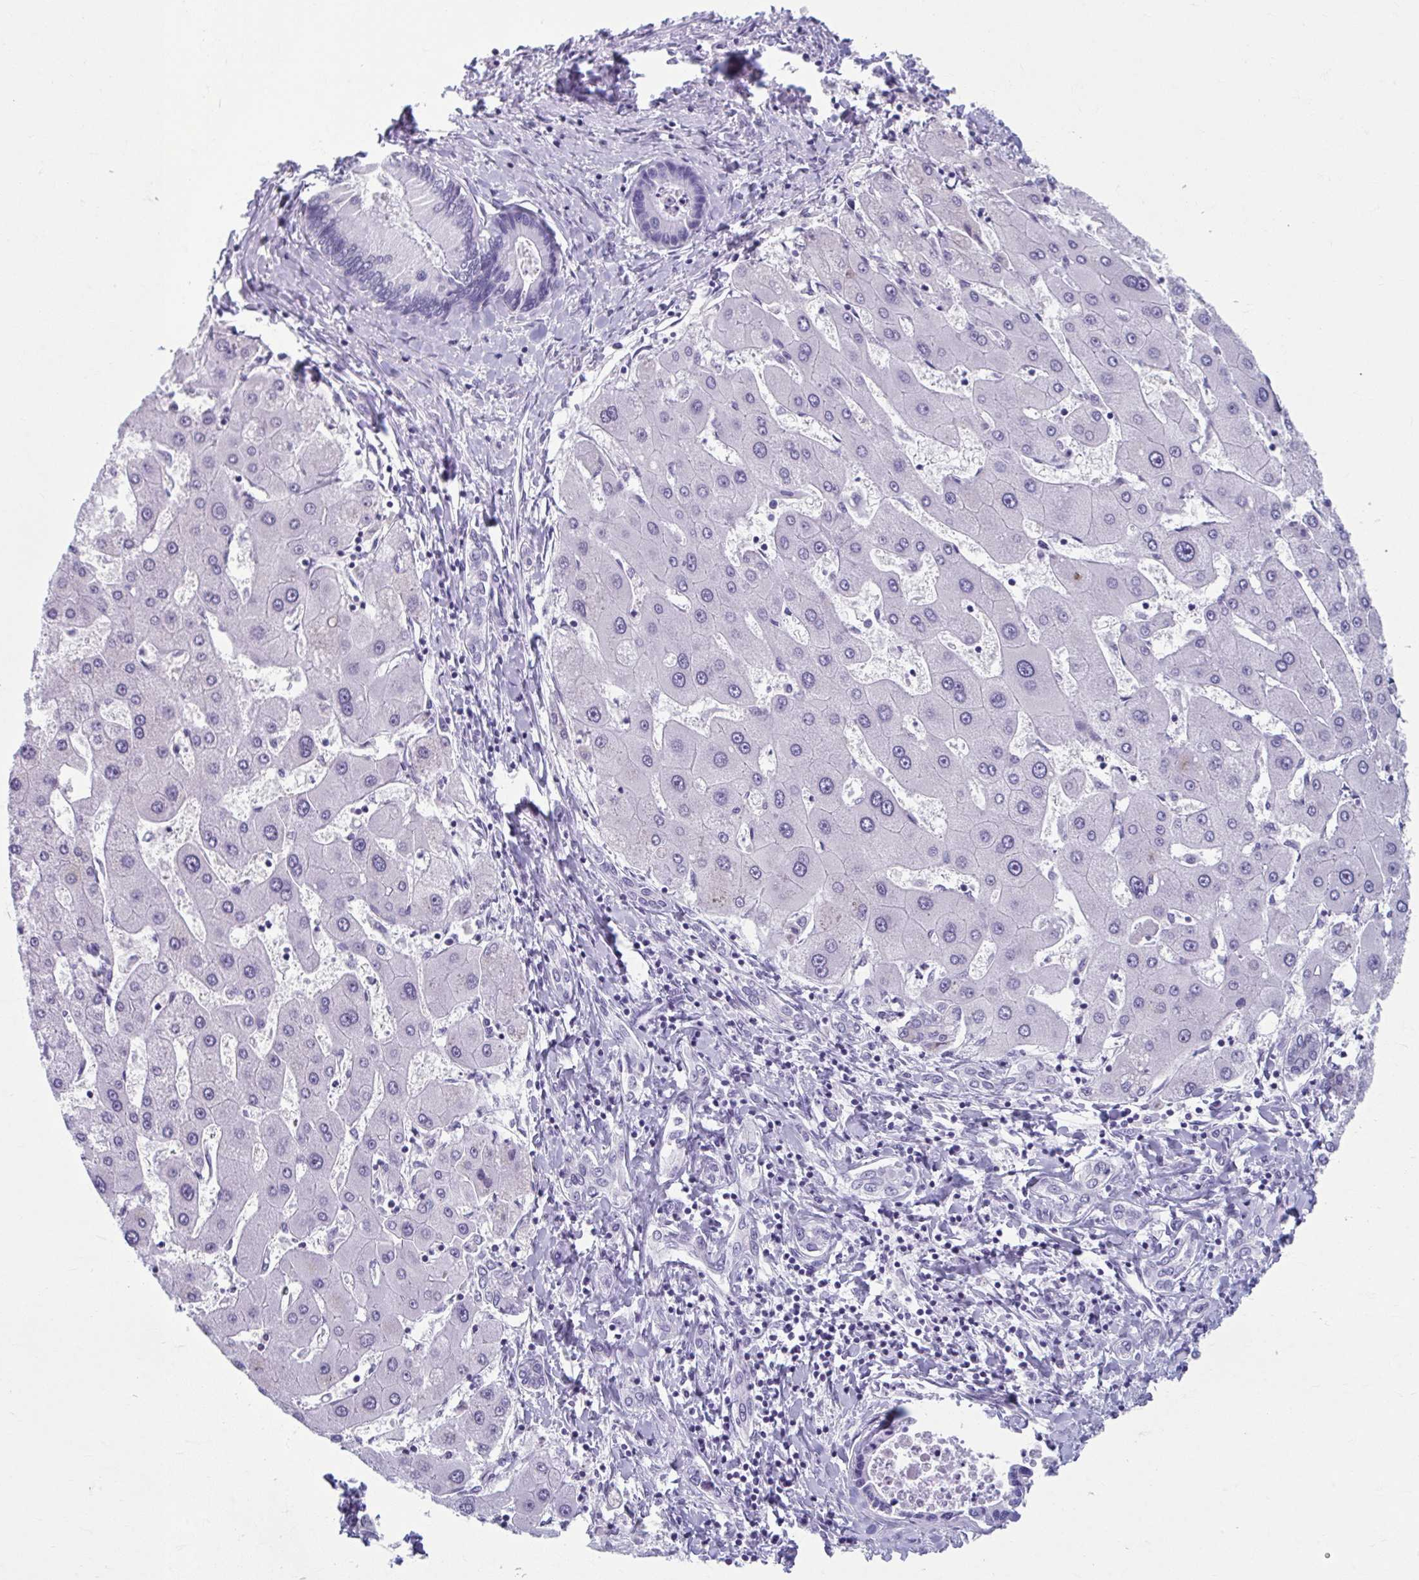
{"staining": {"intensity": "negative", "quantity": "none", "location": "none"}, "tissue": "liver cancer", "cell_type": "Tumor cells", "image_type": "cancer", "snomed": [{"axis": "morphology", "description": "Cholangiocarcinoma"}, {"axis": "topography", "description": "Liver"}], "caption": "A high-resolution image shows IHC staining of liver cholangiocarcinoma, which reveals no significant expression in tumor cells. Nuclei are stained in blue.", "gene": "TCEAL3", "patient": {"sex": "male", "age": 66}}